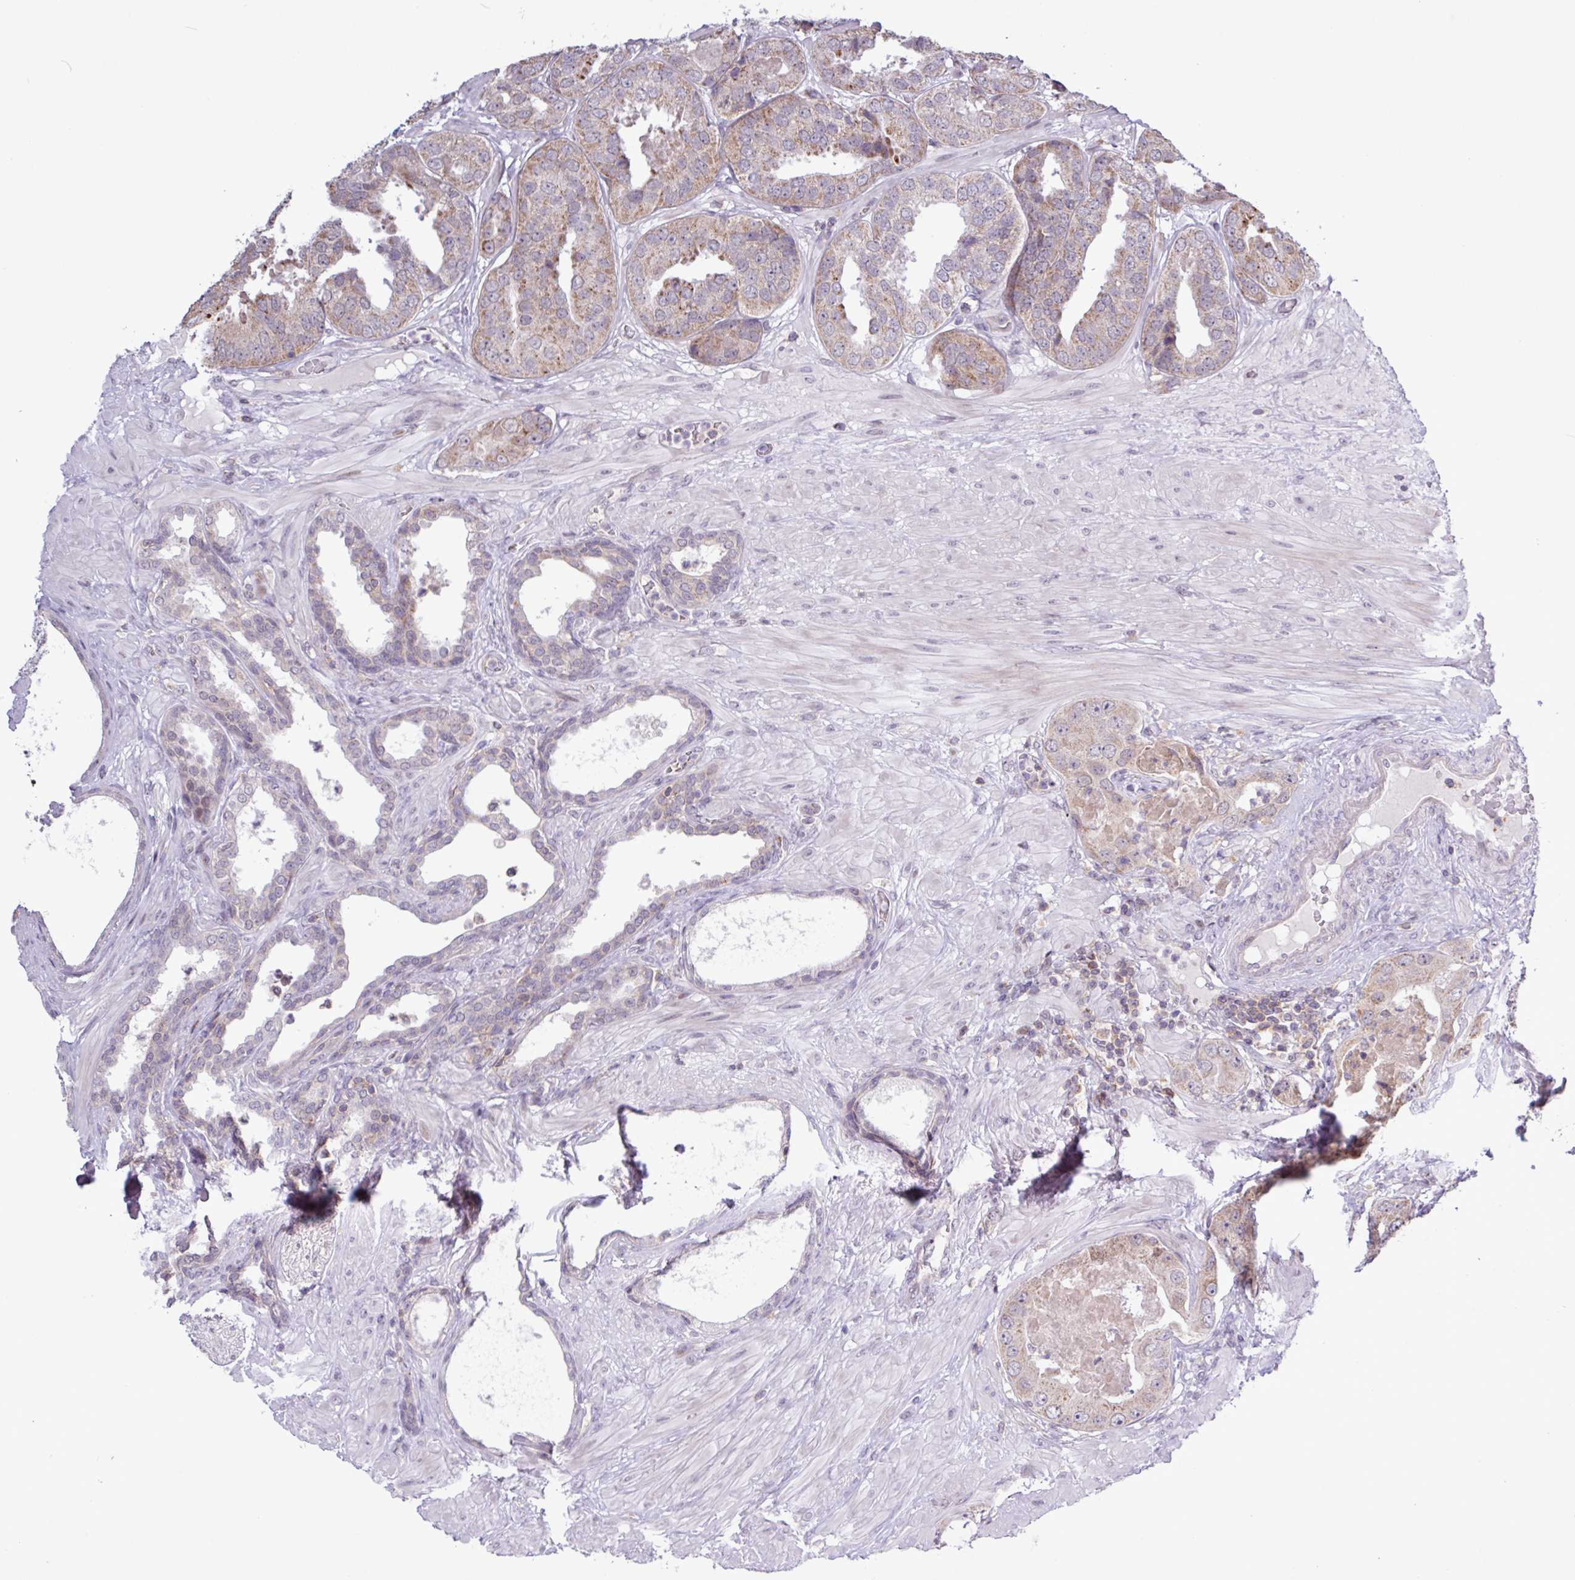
{"staining": {"intensity": "moderate", "quantity": "<25%", "location": "cytoplasmic/membranous"}, "tissue": "prostate cancer", "cell_type": "Tumor cells", "image_type": "cancer", "snomed": [{"axis": "morphology", "description": "Adenocarcinoma, High grade"}, {"axis": "topography", "description": "Prostate"}], "caption": "Immunohistochemical staining of prostate adenocarcinoma (high-grade) exhibits low levels of moderate cytoplasmic/membranous protein staining in approximately <25% of tumor cells.", "gene": "RTL3", "patient": {"sex": "male", "age": 63}}